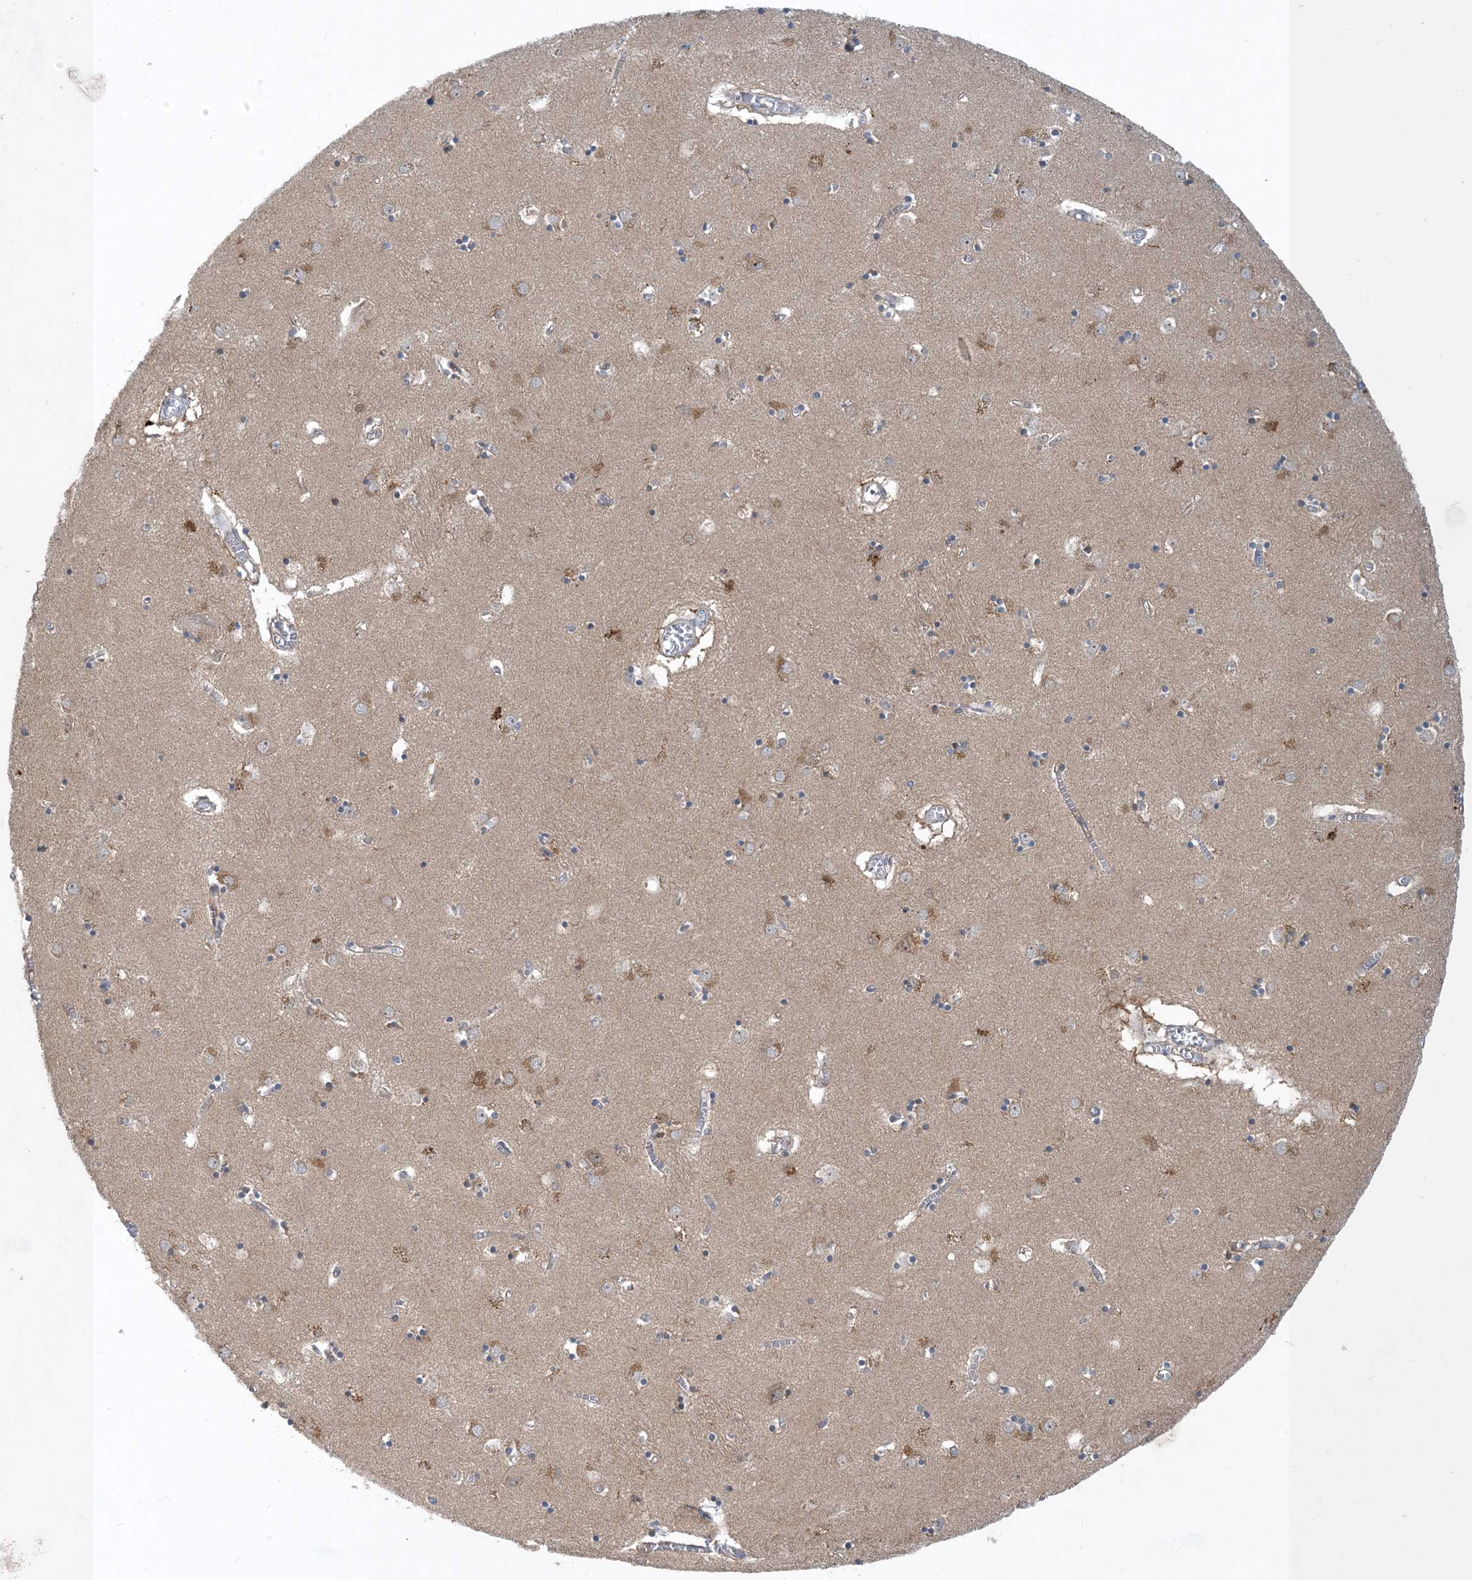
{"staining": {"intensity": "weak", "quantity": "<25%", "location": "cytoplasmic/membranous"}, "tissue": "caudate", "cell_type": "Glial cells", "image_type": "normal", "snomed": [{"axis": "morphology", "description": "Normal tissue, NOS"}, {"axis": "topography", "description": "Lateral ventricle wall"}], "caption": "Immunohistochemistry (IHC) image of unremarkable caudate: caudate stained with DAB (3,3'-diaminobenzidine) displays no significant protein positivity in glial cells.", "gene": "CDS1", "patient": {"sex": "male", "age": 70}}